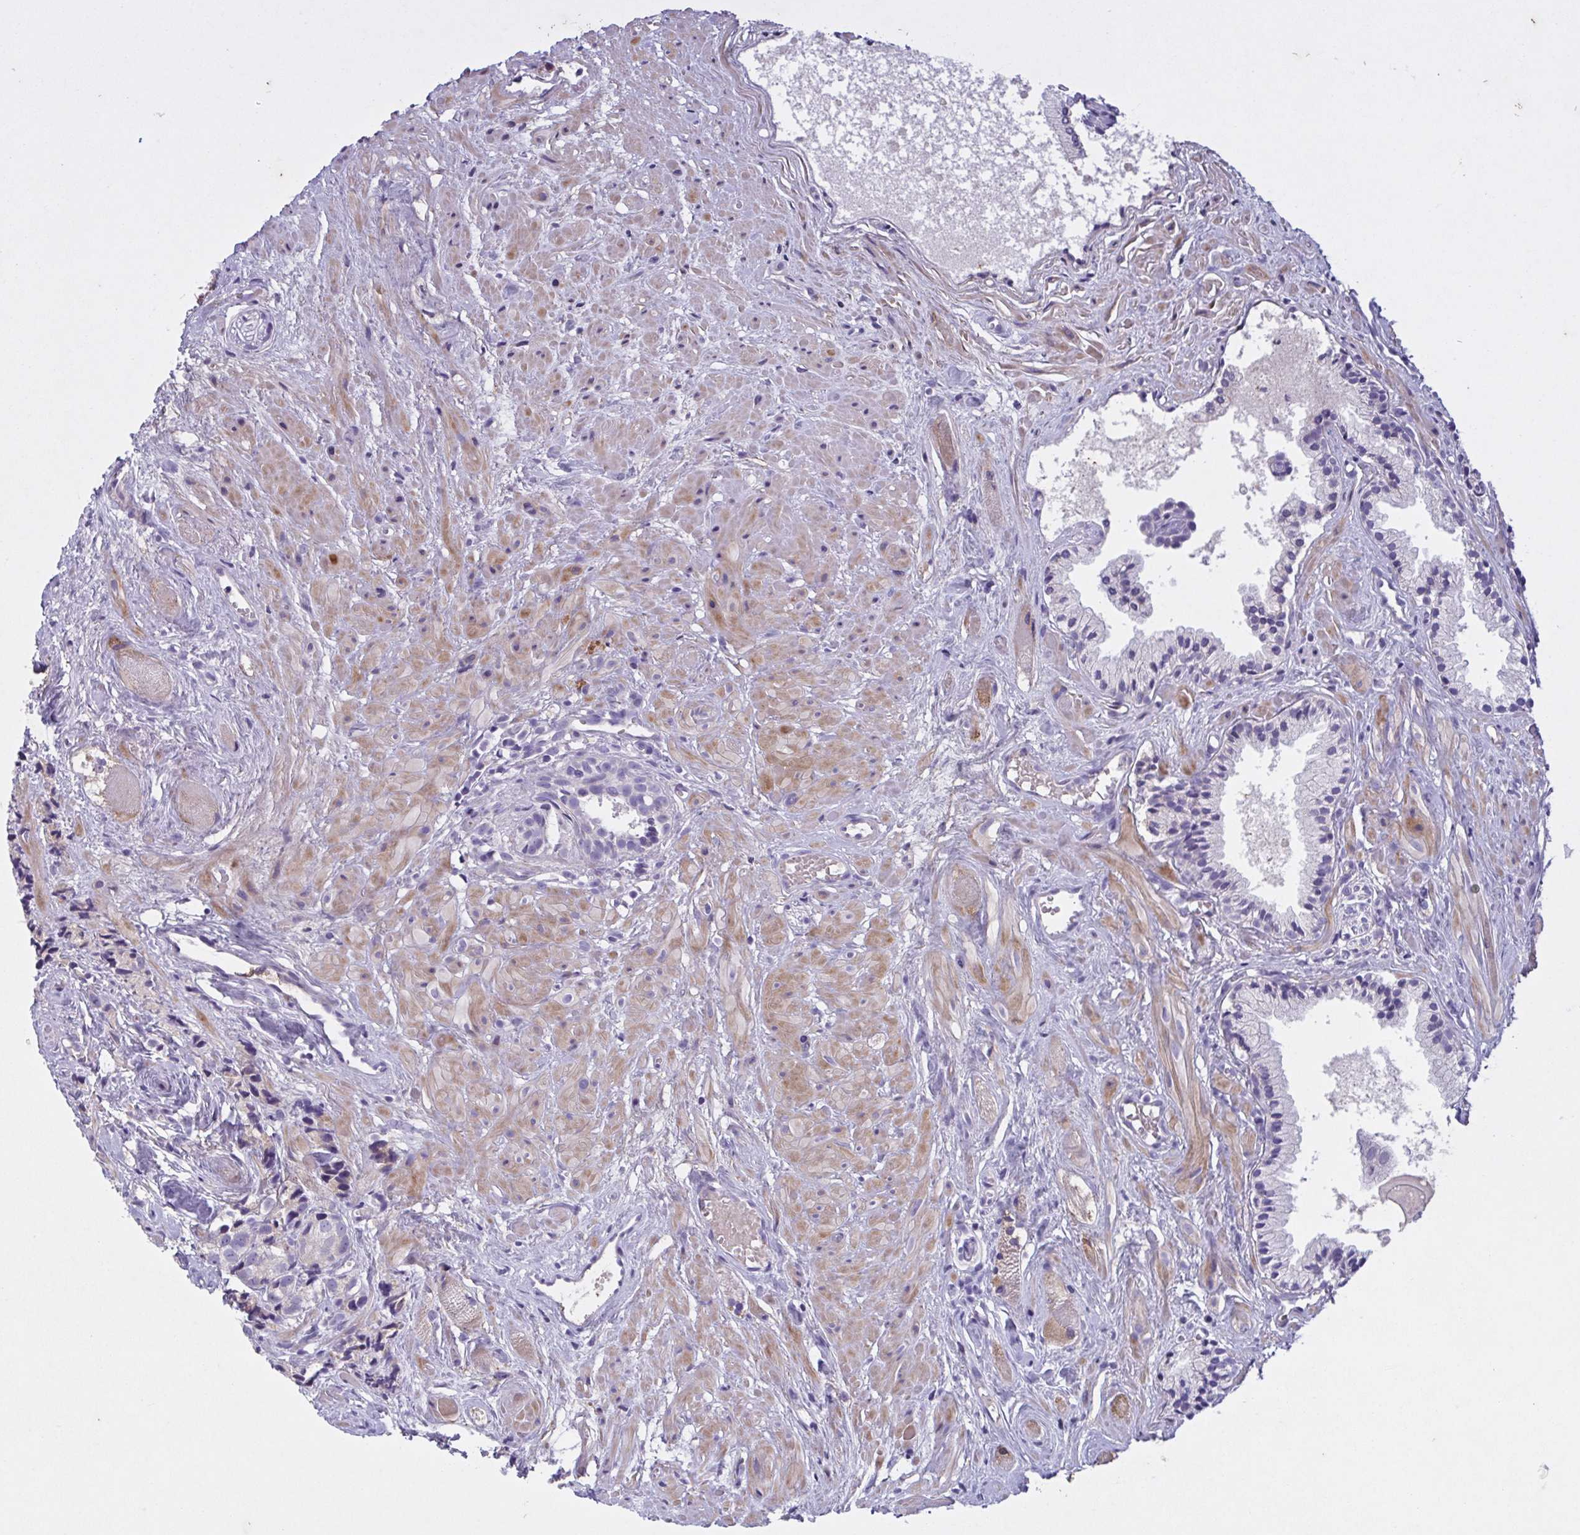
{"staining": {"intensity": "negative", "quantity": "none", "location": "none"}, "tissue": "prostate cancer", "cell_type": "Tumor cells", "image_type": "cancer", "snomed": [{"axis": "morphology", "description": "Adenocarcinoma, High grade"}, {"axis": "topography", "description": "Prostate"}], "caption": "This is an immunohistochemistry (IHC) histopathology image of human high-grade adenocarcinoma (prostate). There is no positivity in tumor cells.", "gene": "F13B", "patient": {"sex": "male", "age": 81}}